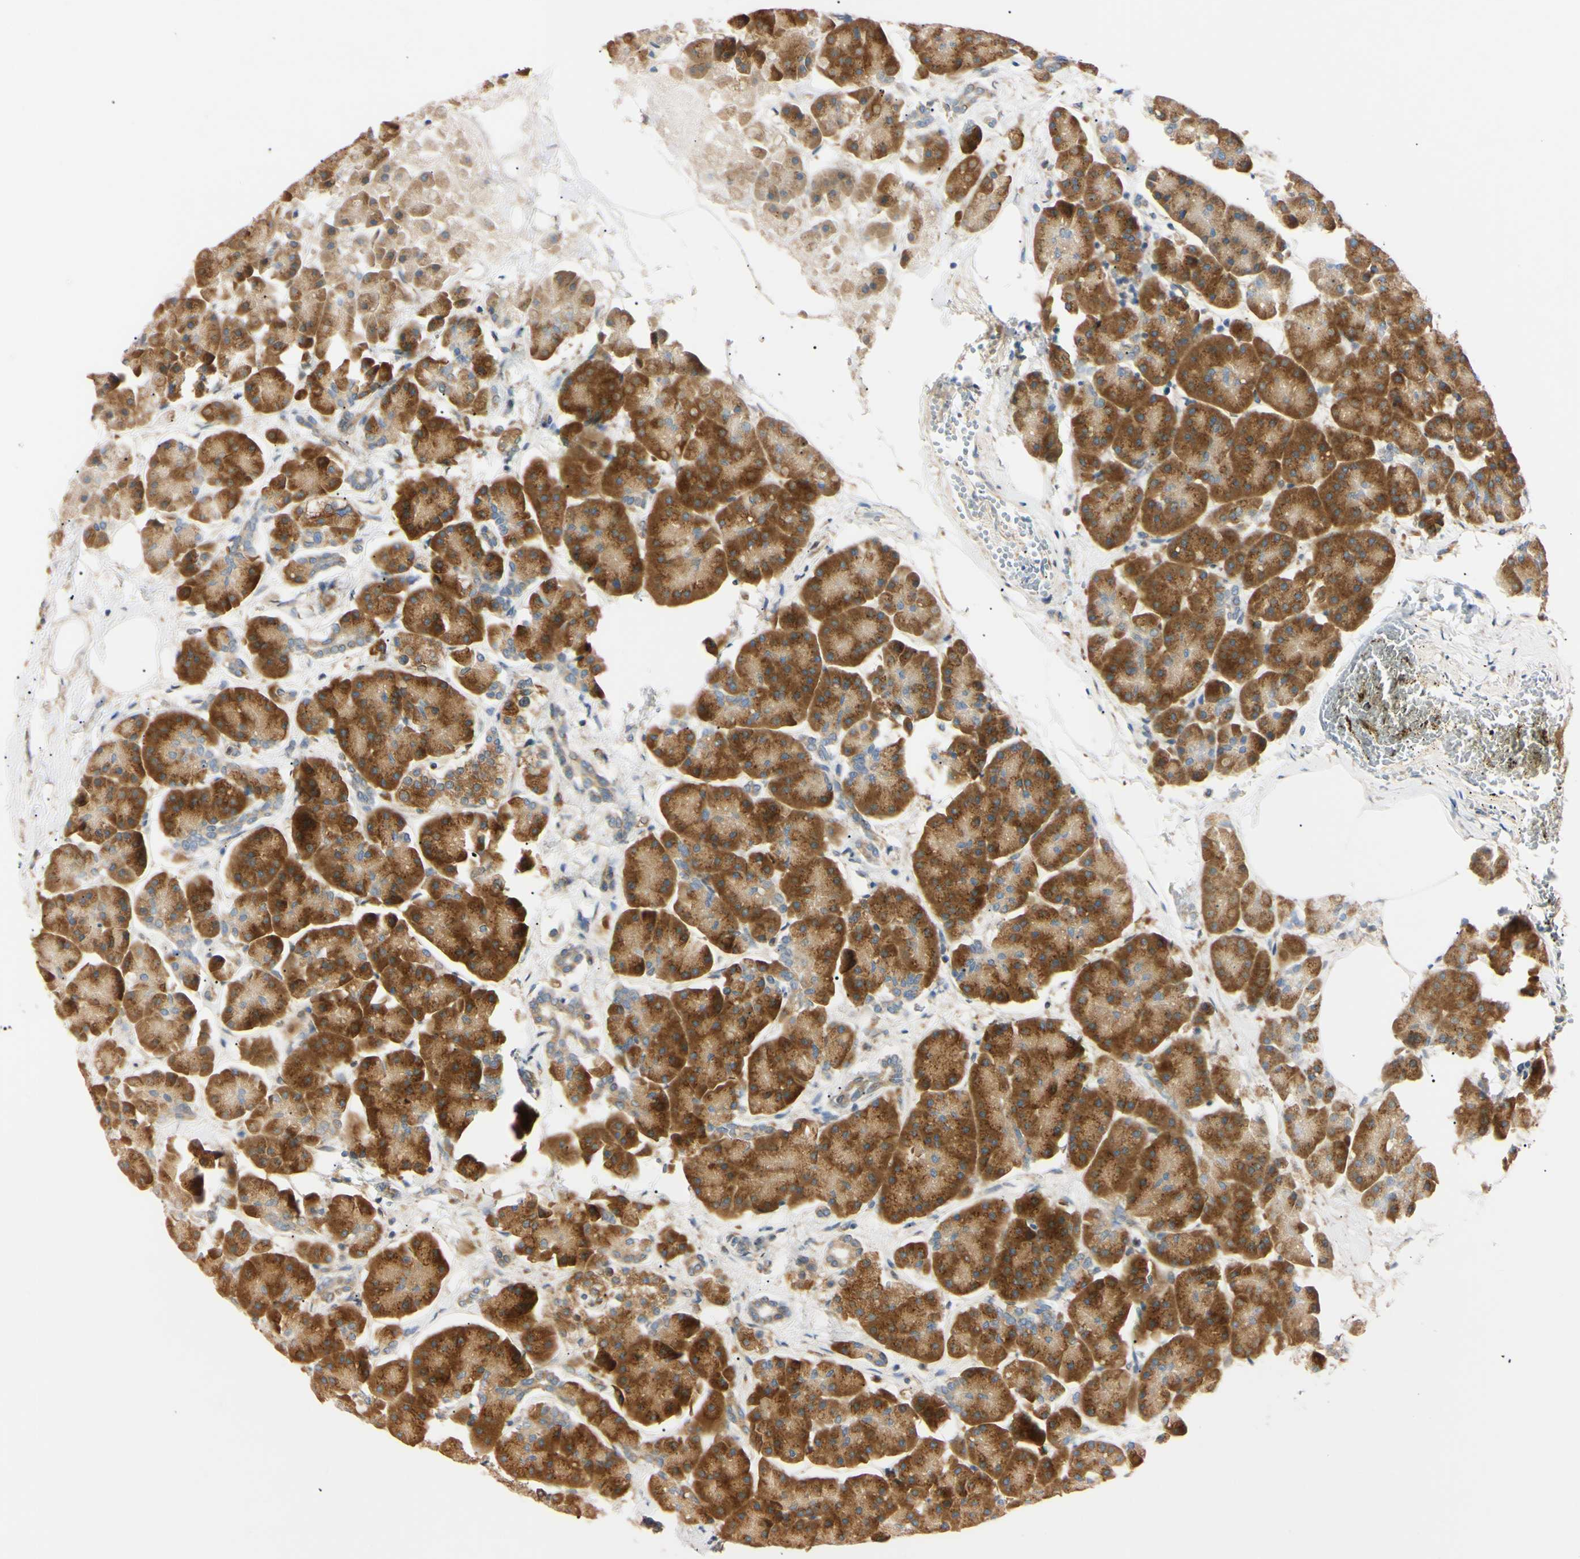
{"staining": {"intensity": "strong", "quantity": ">75%", "location": "cytoplasmic/membranous"}, "tissue": "pancreas", "cell_type": "Exocrine glandular cells", "image_type": "normal", "snomed": [{"axis": "morphology", "description": "Normal tissue, NOS"}, {"axis": "topography", "description": "Pancreas"}], "caption": "A high amount of strong cytoplasmic/membranous staining is identified in approximately >75% of exocrine glandular cells in unremarkable pancreas. (Brightfield microscopy of DAB IHC at high magnification).", "gene": "IER3IP1", "patient": {"sex": "female", "age": 70}}